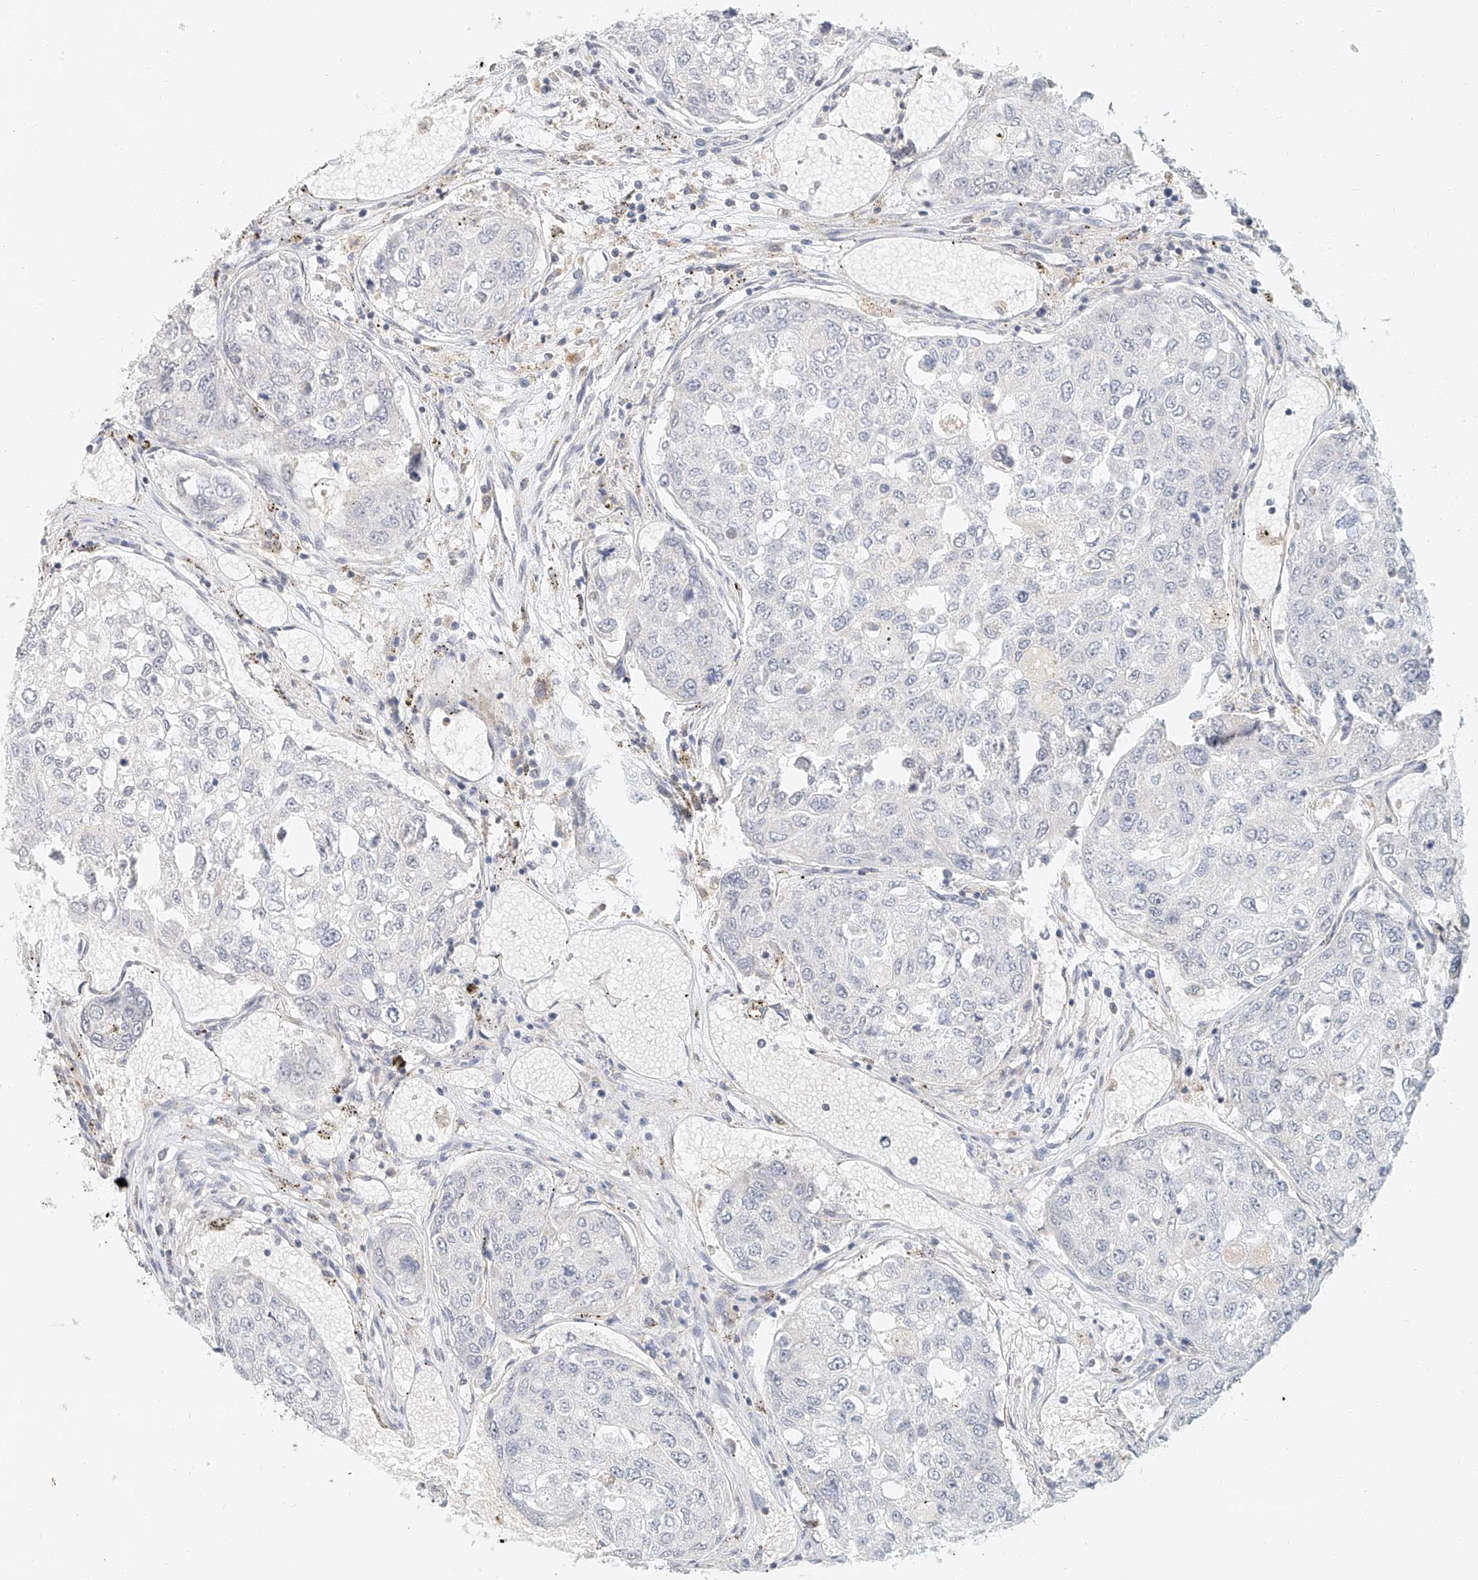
{"staining": {"intensity": "negative", "quantity": "none", "location": "none"}, "tissue": "urothelial cancer", "cell_type": "Tumor cells", "image_type": "cancer", "snomed": [{"axis": "morphology", "description": "Urothelial carcinoma, High grade"}, {"axis": "topography", "description": "Lymph node"}, {"axis": "topography", "description": "Urinary bladder"}], "caption": "Tumor cells are negative for protein expression in human high-grade urothelial carcinoma.", "gene": "CXorf58", "patient": {"sex": "male", "age": 51}}